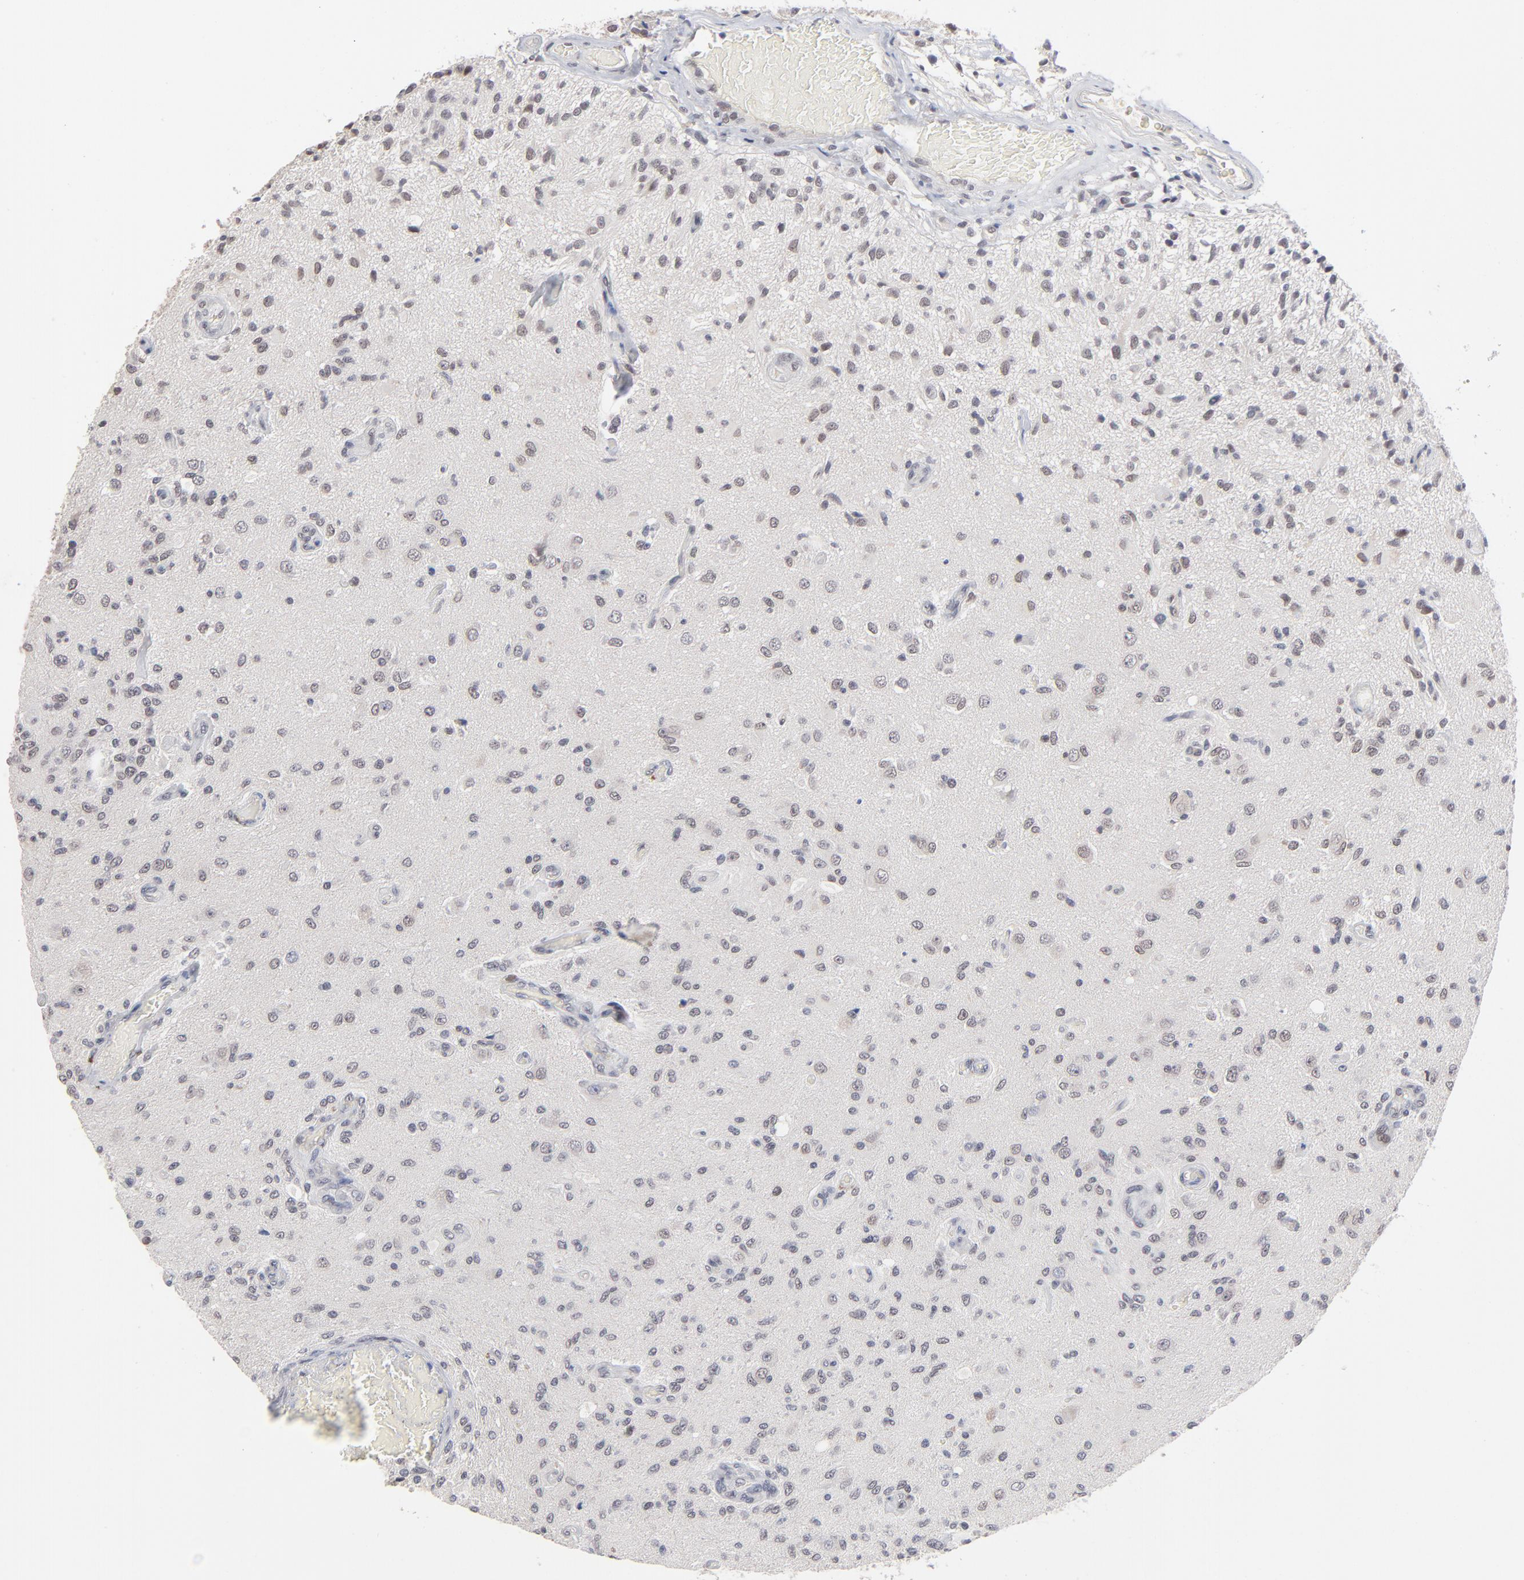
{"staining": {"intensity": "weak", "quantity": "<25%", "location": "nuclear"}, "tissue": "glioma", "cell_type": "Tumor cells", "image_type": "cancer", "snomed": [{"axis": "morphology", "description": "Normal tissue, NOS"}, {"axis": "morphology", "description": "Glioma, malignant, High grade"}, {"axis": "topography", "description": "Cerebral cortex"}], "caption": "Glioma was stained to show a protein in brown. There is no significant expression in tumor cells.", "gene": "MBIP", "patient": {"sex": "male", "age": 77}}